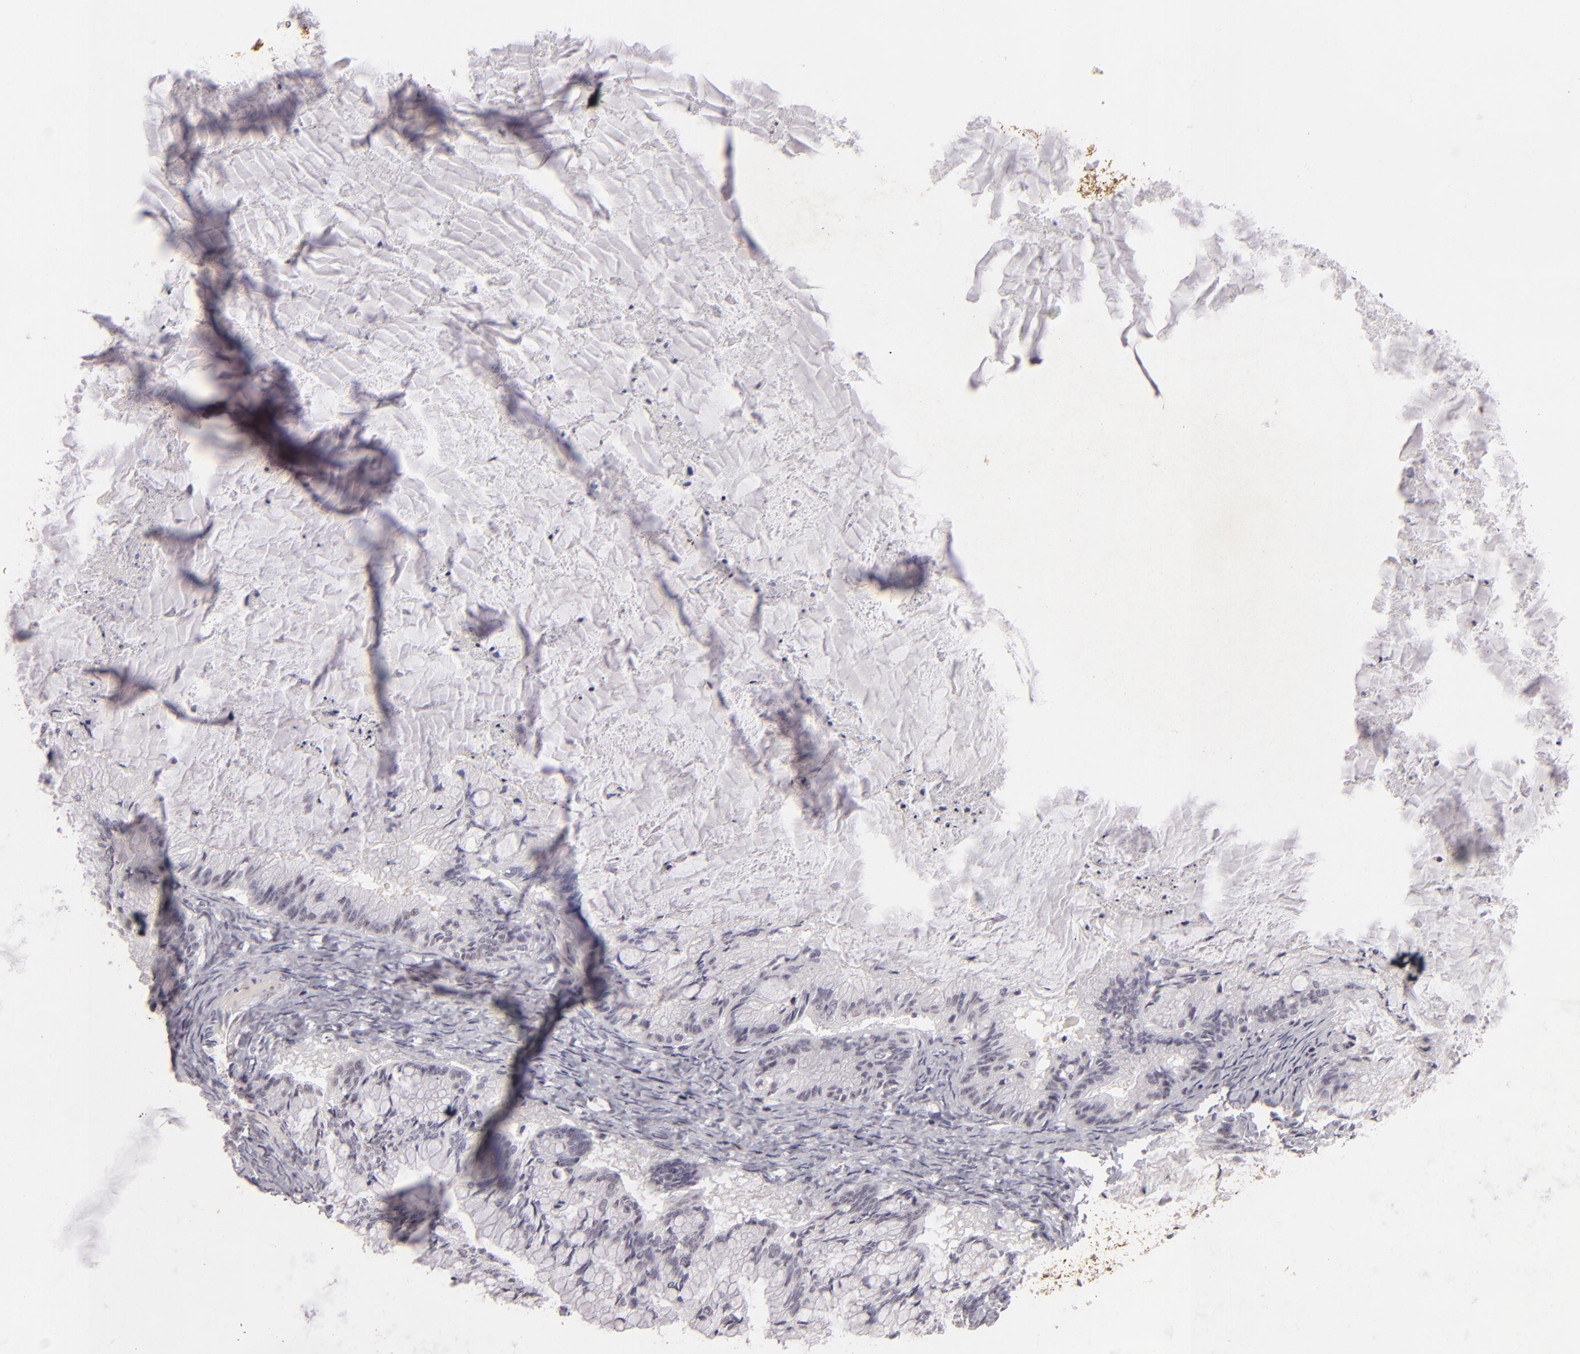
{"staining": {"intensity": "weak", "quantity": "<25%", "location": "nuclear"}, "tissue": "ovarian cancer", "cell_type": "Tumor cells", "image_type": "cancer", "snomed": [{"axis": "morphology", "description": "Cystadenocarcinoma, mucinous, NOS"}, {"axis": "topography", "description": "Ovary"}], "caption": "IHC image of neoplastic tissue: mucinous cystadenocarcinoma (ovarian) stained with DAB shows no significant protein positivity in tumor cells.", "gene": "CBX3", "patient": {"sex": "female", "age": 57}}